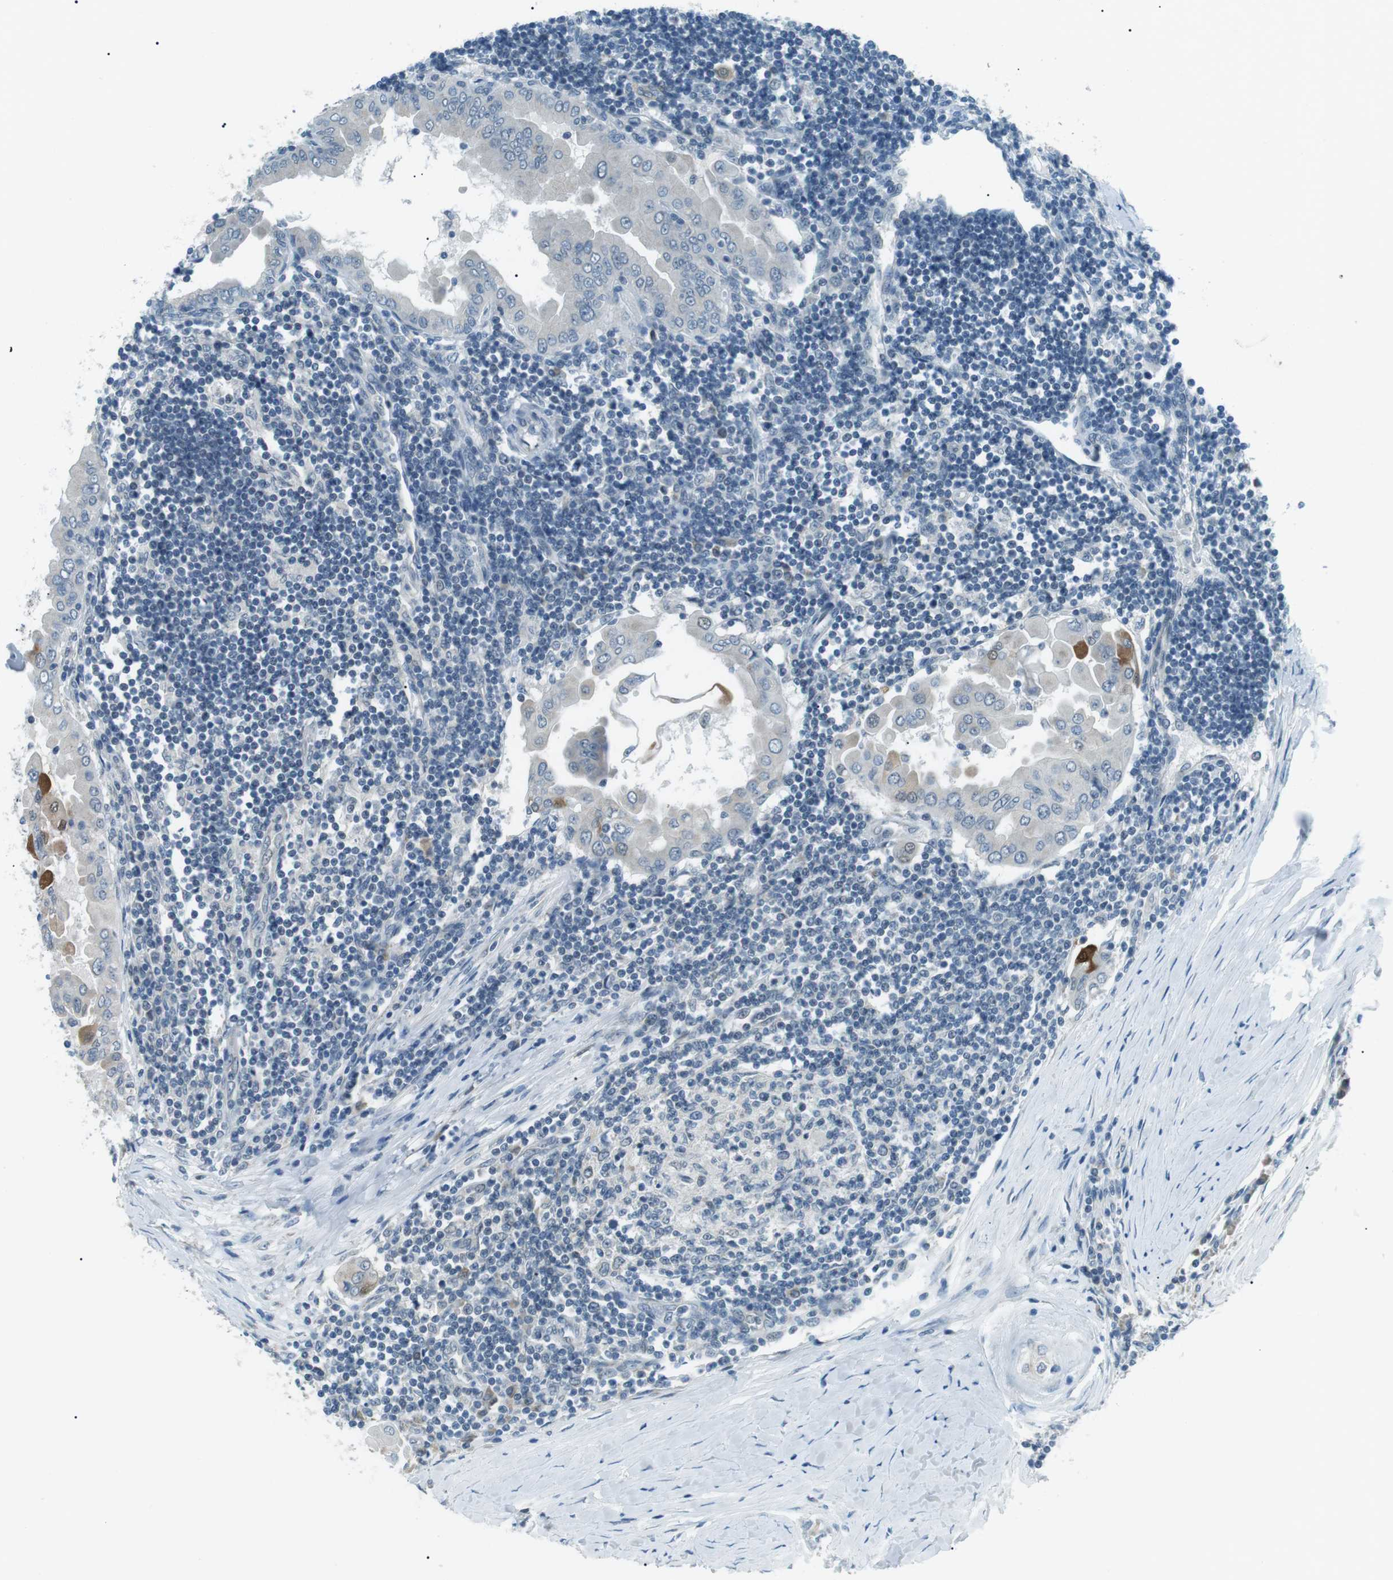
{"staining": {"intensity": "negative", "quantity": "none", "location": "none"}, "tissue": "thyroid cancer", "cell_type": "Tumor cells", "image_type": "cancer", "snomed": [{"axis": "morphology", "description": "Papillary adenocarcinoma, NOS"}, {"axis": "topography", "description": "Thyroid gland"}], "caption": "DAB immunohistochemical staining of papillary adenocarcinoma (thyroid) displays no significant positivity in tumor cells.", "gene": "SERPINB2", "patient": {"sex": "male", "age": 33}}